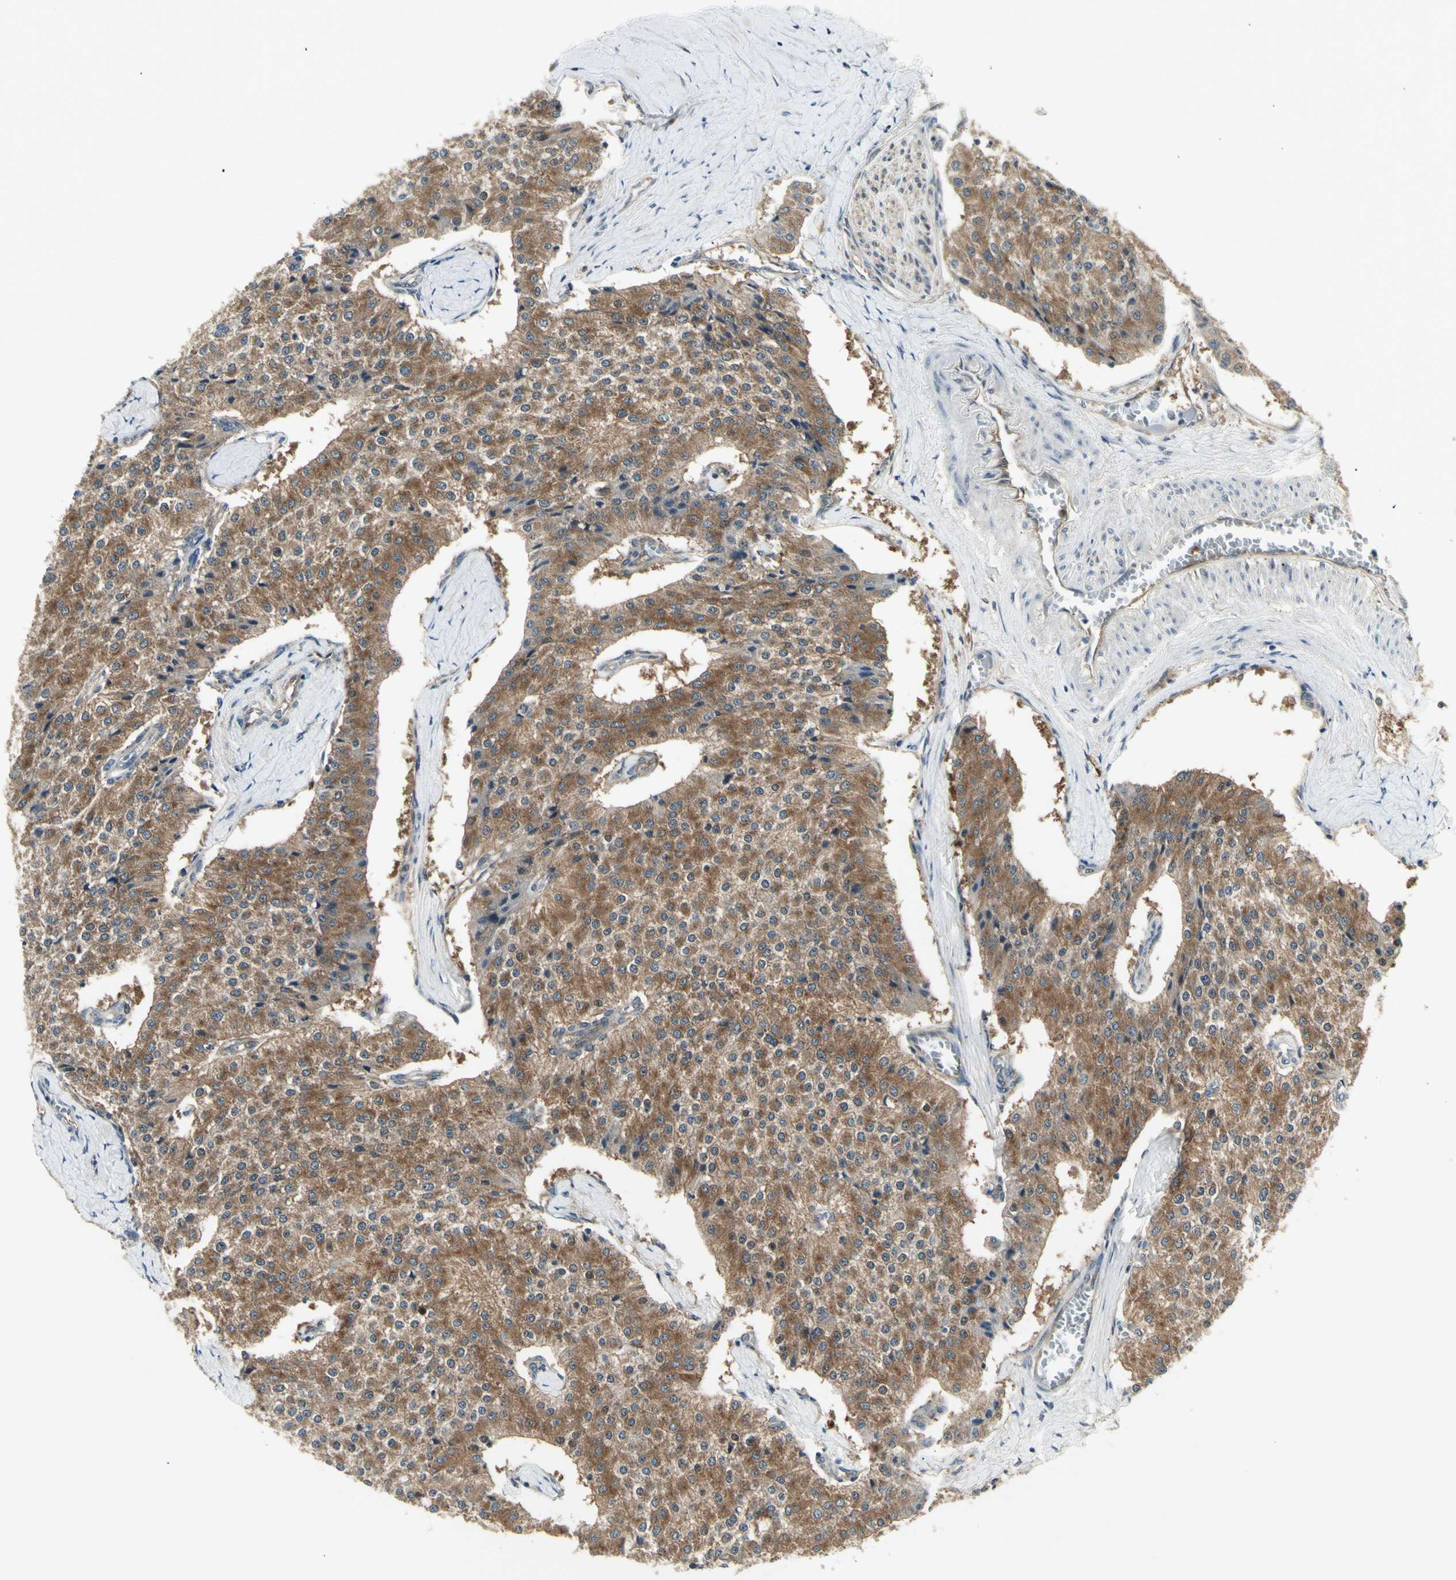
{"staining": {"intensity": "moderate", "quantity": ">75%", "location": "cytoplasmic/membranous"}, "tissue": "carcinoid", "cell_type": "Tumor cells", "image_type": "cancer", "snomed": [{"axis": "morphology", "description": "Carcinoid, malignant, NOS"}, {"axis": "topography", "description": "Colon"}], "caption": "Protein expression analysis of human carcinoid reveals moderate cytoplasmic/membranous staining in about >75% of tumor cells.", "gene": "CHURC1-FNTB", "patient": {"sex": "female", "age": 52}}